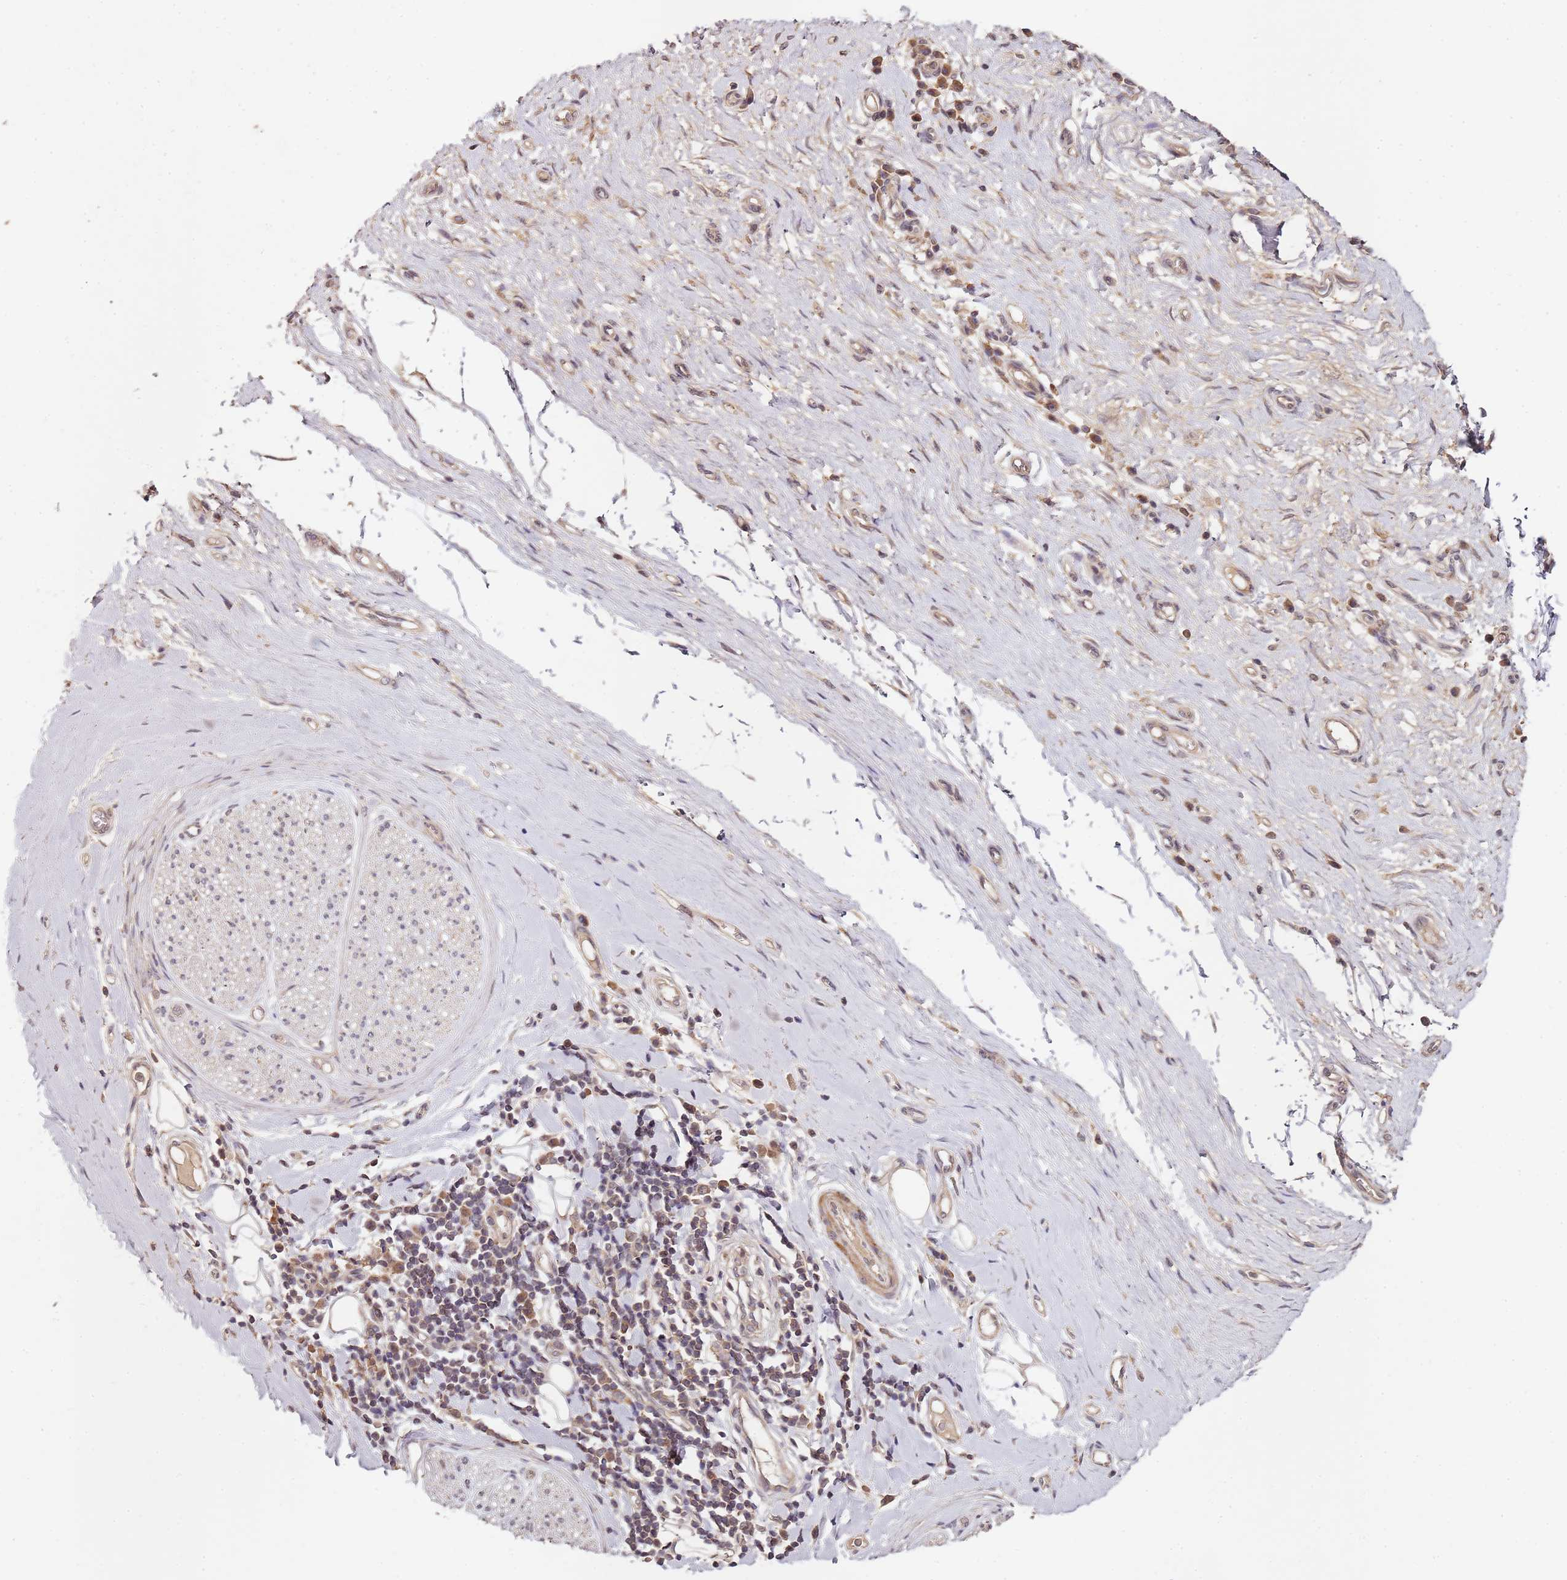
{"staining": {"intensity": "moderate", "quantity": "25%-75%", "location": "cytoplasmic/membranous"}, "tissue": "adipose tissue", "cell_type": "Adipocytes", "image_type": "normal", "snomed": [{"axis": "morphology", "description": "Normal tissue, NOS"}, {"axis": "morphology", "description": "Adenocarcinoma, NOS"}, {"axis": "topography", "description": "Esophagus"}, {"axis": "topography", "description": "Stomach, upper"}, {"axis": "topography", "description": "Peripheral nerve tissue"}], "caption": "A histopathology image showing moderate cytoplasmic/membranous positivity in approximately 25%-75% of adipocytes in unremarkable adipose tissue, as visualized by brown immunohistochemical staining.", "gene": "LIN37", "patient": {"sex": "male", "age": 62}}